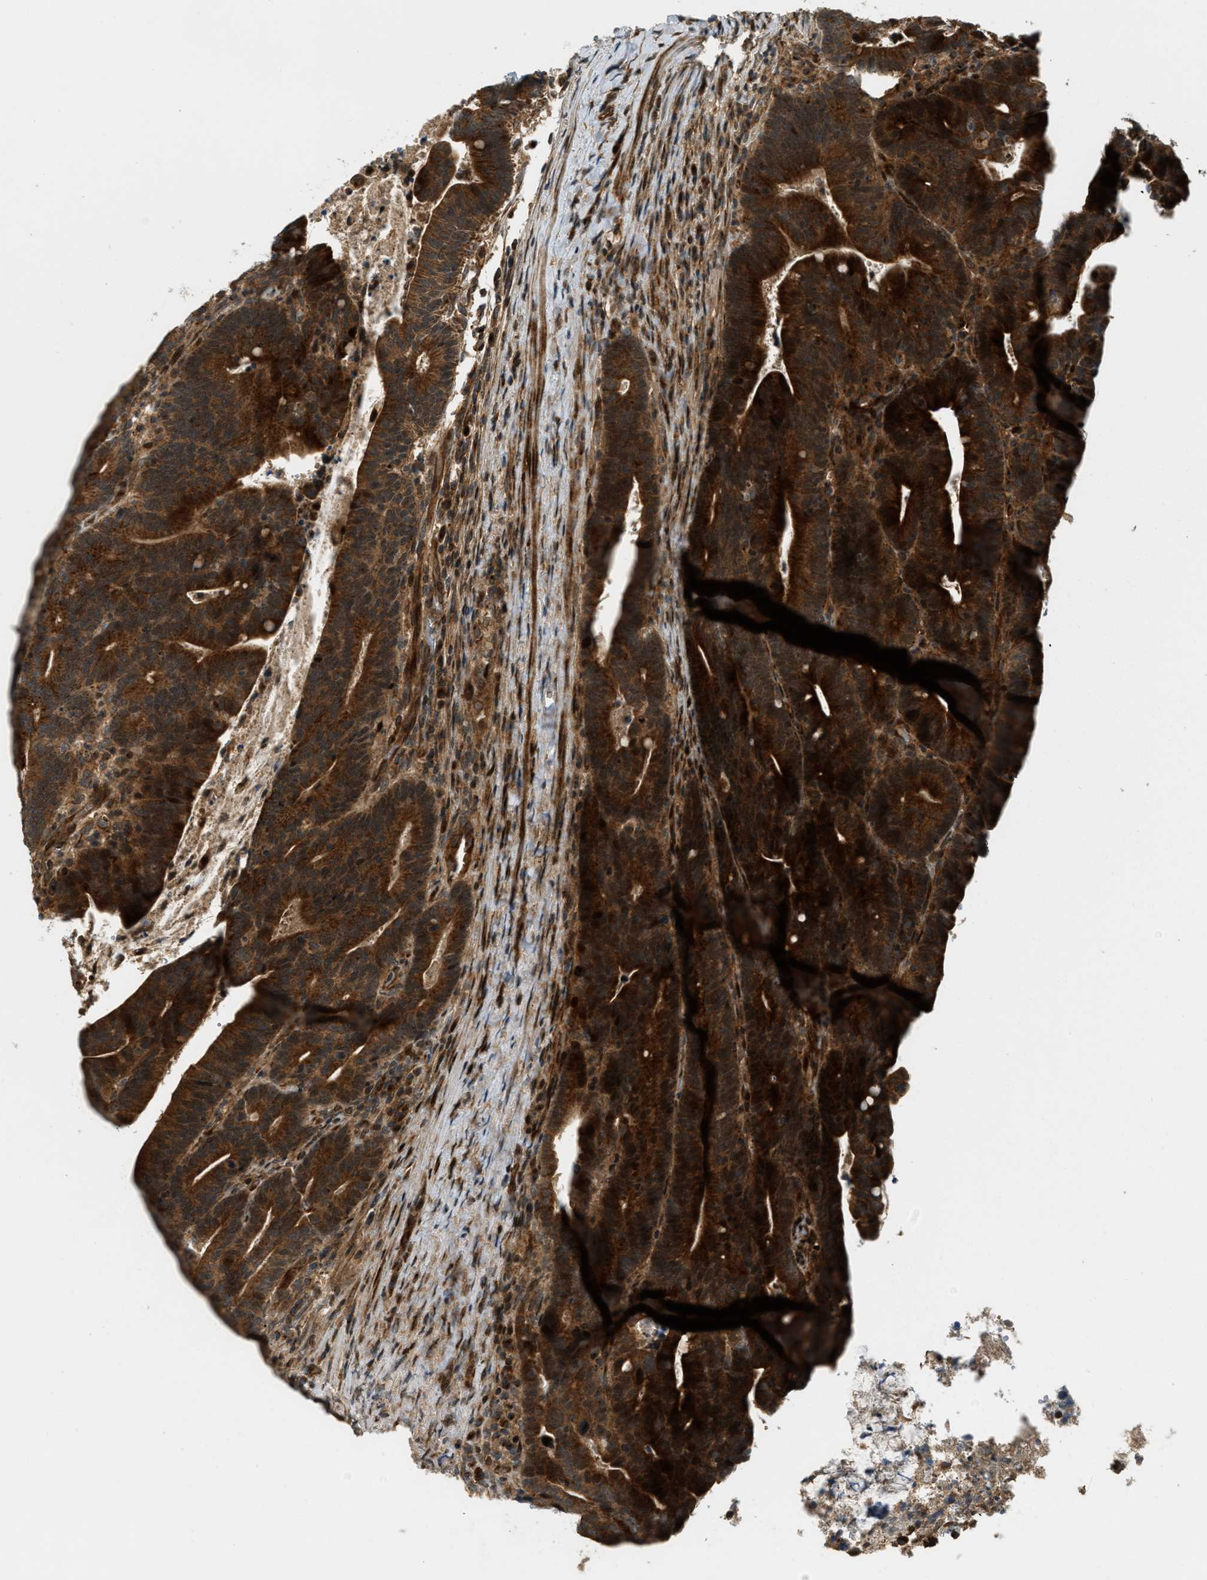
{"staining": {"intensity": "strong", "quantity": ">75%", "location": "cytoplasmic/membranous"}, "tissue": "colorectal cancer", "cell_type": "Tumor cells", "image_type": "cancer", "snomed": [{"axis": "morphology", "description": "Adenocarcinoma, NOS"}, {"axis": "topography", "description": "Colon"}], "caption": "This photomicrograph shows colorectal adenocarcinoma stained with immunohistochemistry (IHC) to label a protein in brown. The cytoplasmic/membranous of tumor cells show strong positivity for the protein. Nuclei are counter-stained blue.", "gene": "TRAPPC14", "patient": {"sex": "female", "age": 66}}